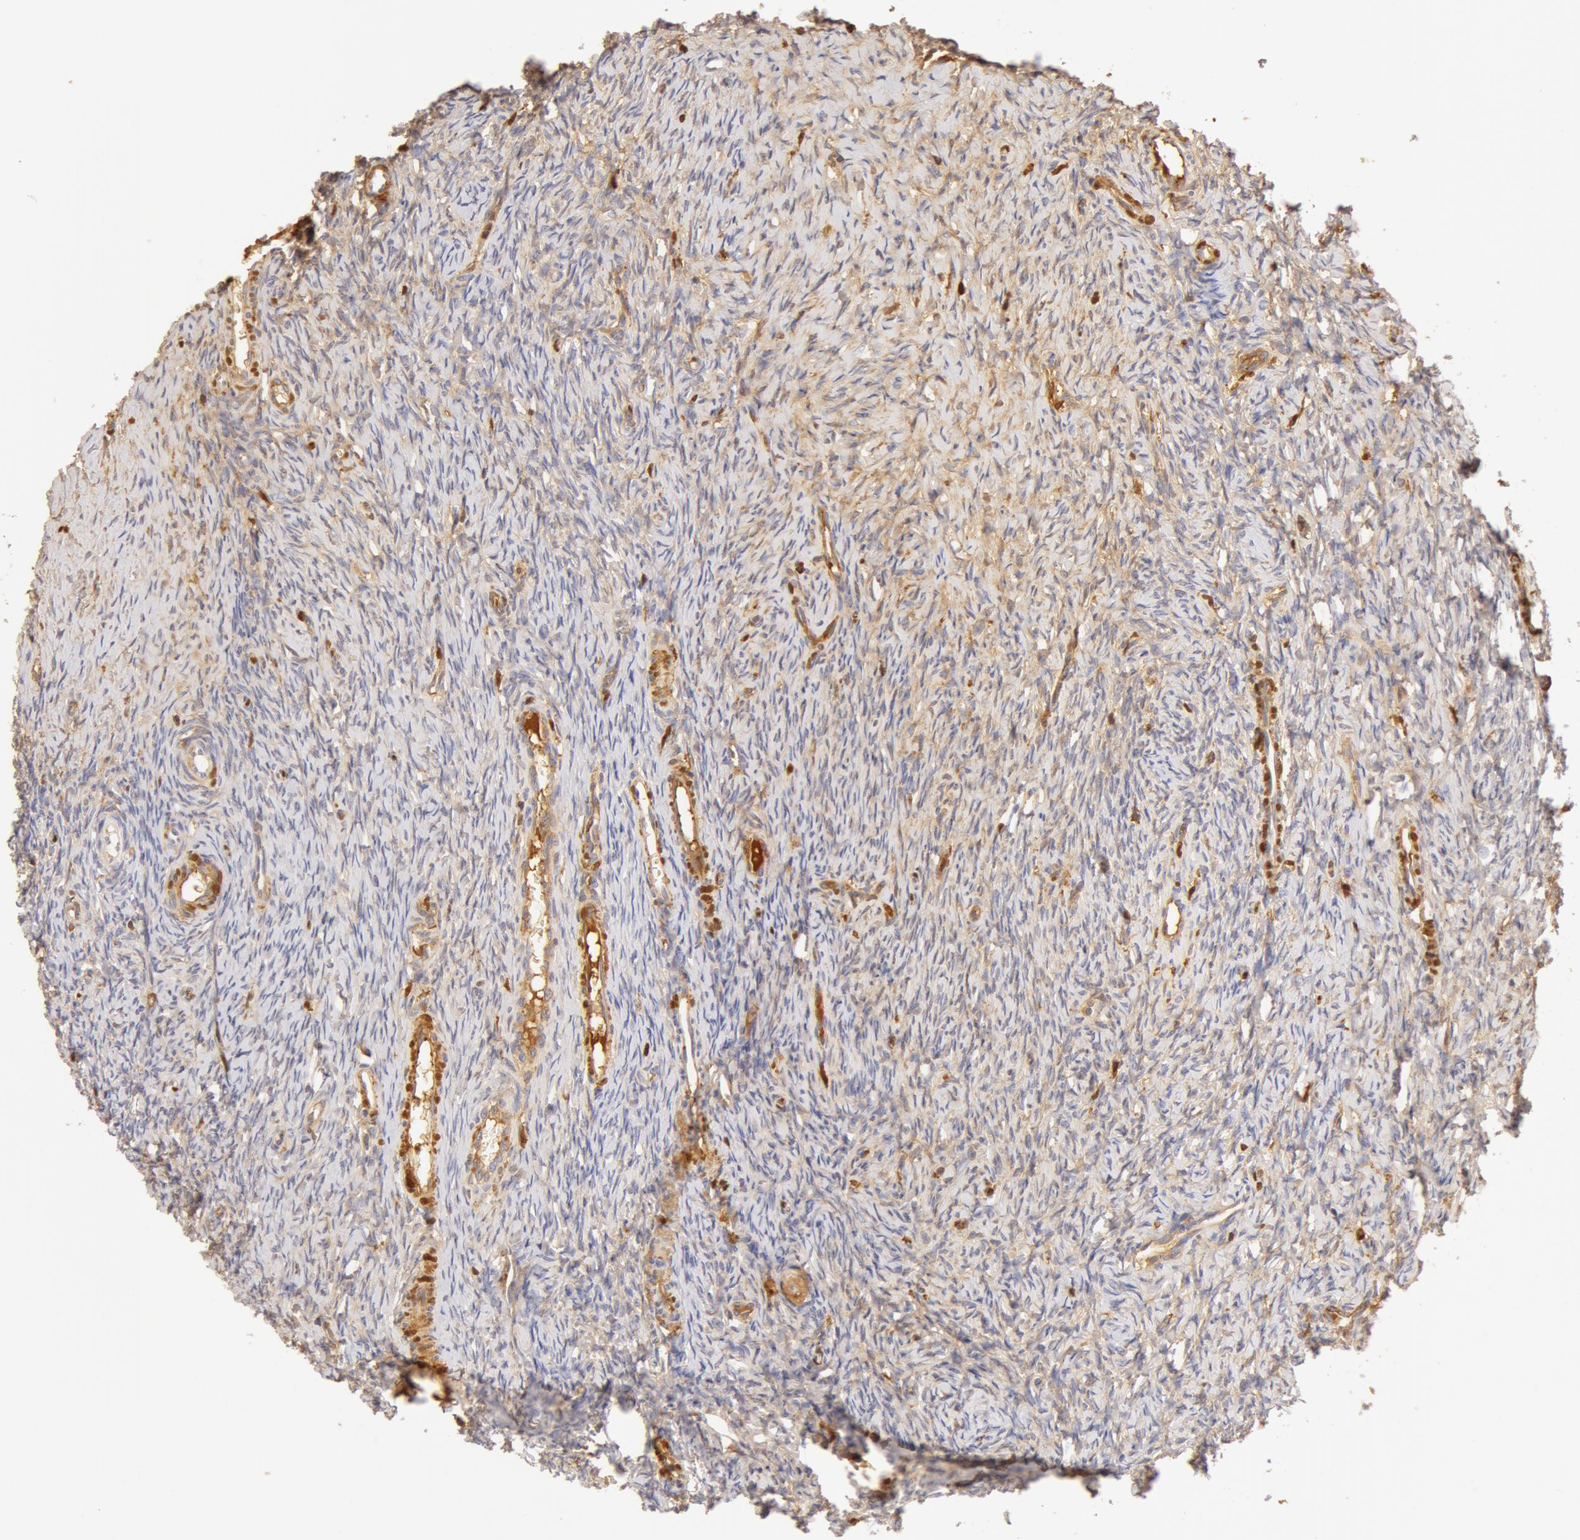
{"staining": {"intensity": "weak", "quantity": "<25%", "location": "cytoplasmic/membranous"}, "tissue": "ovary", "cell_type": "Follicle cells", "image_type": "normal", "snomed": [{"axis": "morphology", "description": "Normal tissue, NOS"}, {"axis": "topography", "description": "Ovary"}], "caption": "Histopathology image shows no significant protein expression in follicle cells of unremarkable ovary.", "gene": "GC", "patient": {"sex": "female", "age": 32}}